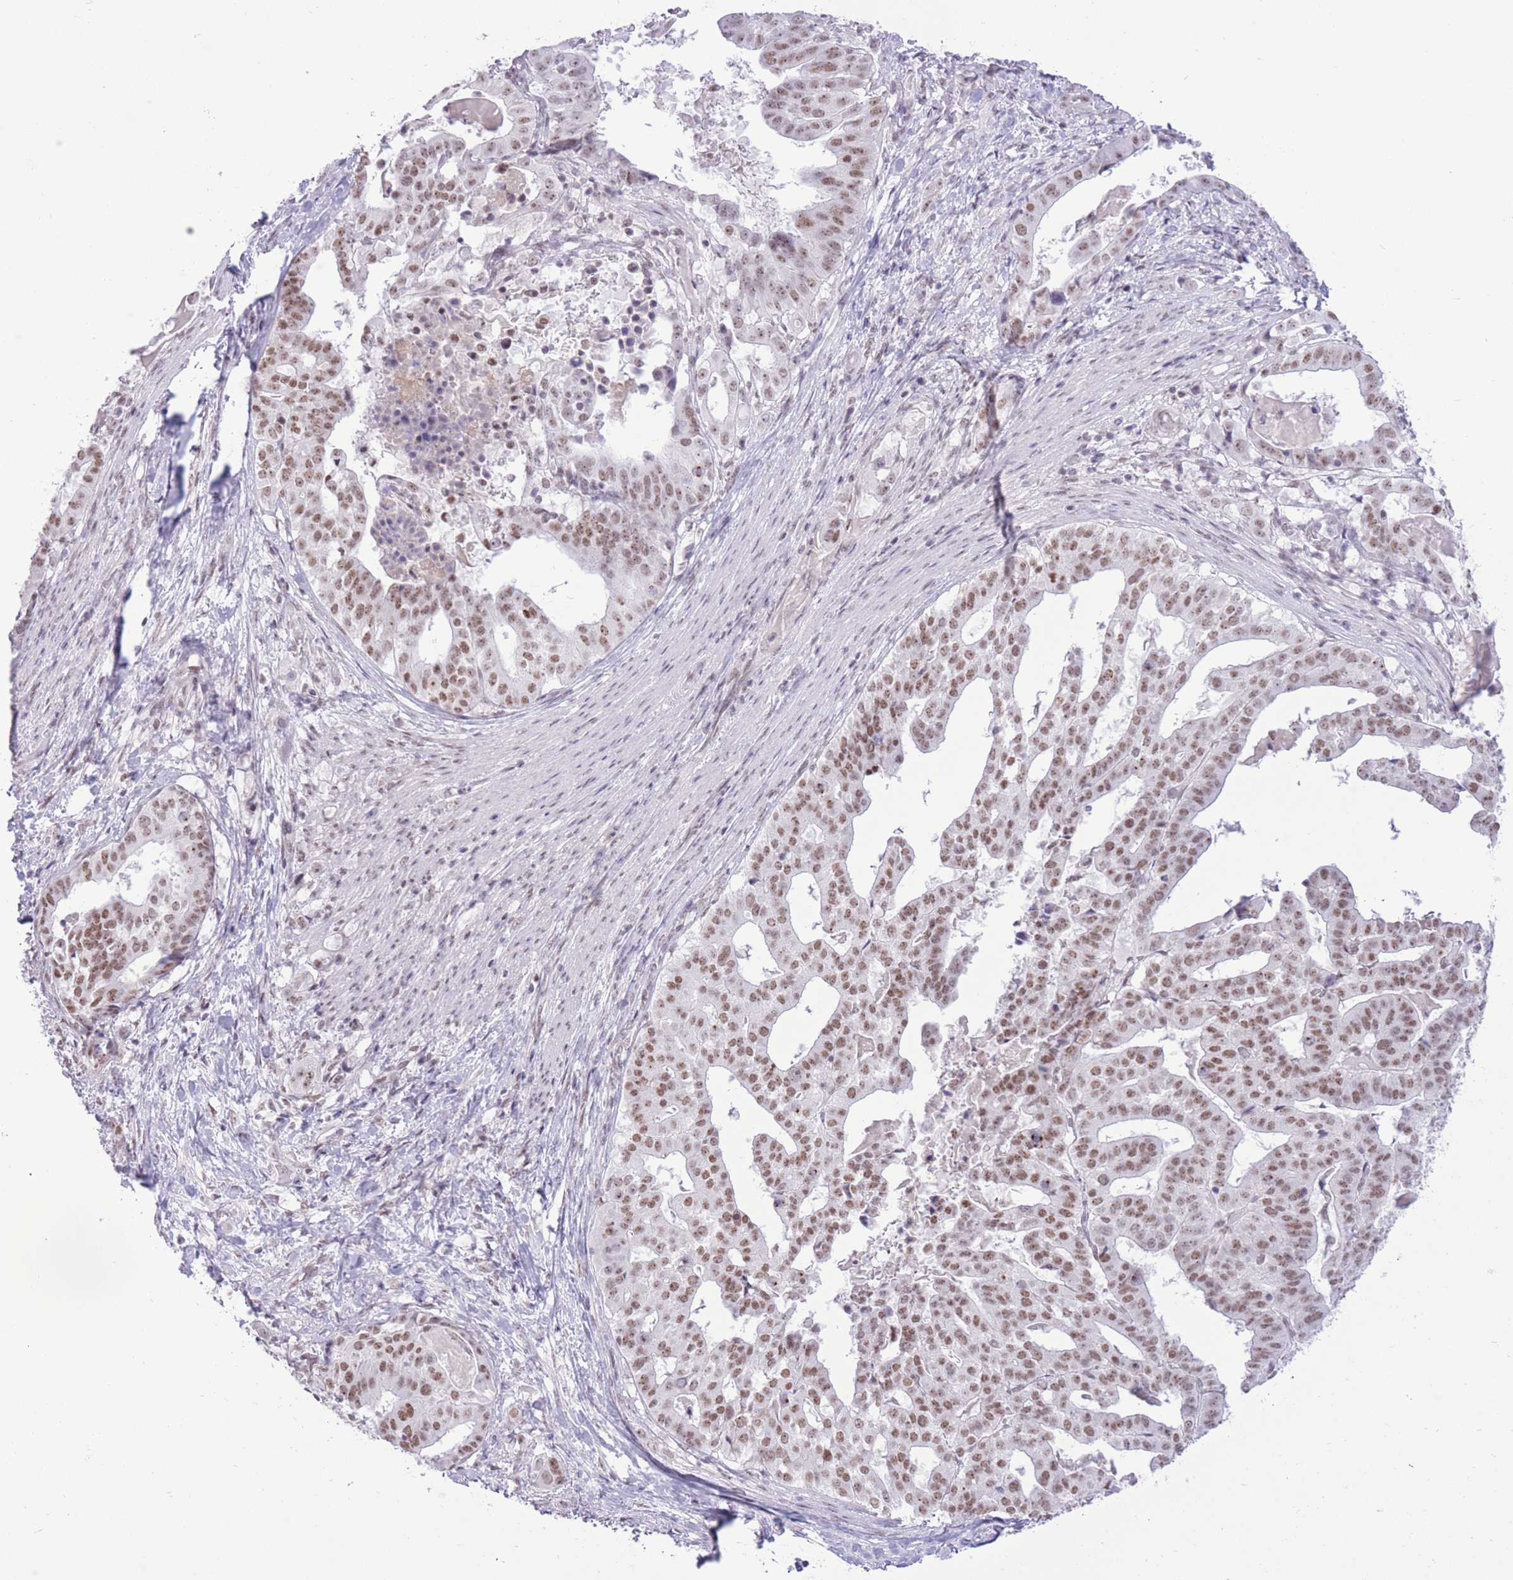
{"staining": {"intensity": "moderate", "quantity": ">75%", "location": "nuclear"}, "tissue": "stomach cancer", "cell_type": "Tumor cells", "image_type": "cancer", "snomed": [{"axis": "morphology", "description": "Adenocarcinoma, NOS"}, {"axis": "topography", "description": "Stomach"}], "caption": "Brown immunohistochemical staining in human stomach cancer (adenocarcinoma) reveals moderate nuclear staining in approximately >75% of tumor cells.", "gene": "ZBED5", "patient": {"sex": "male", "age": 48}}